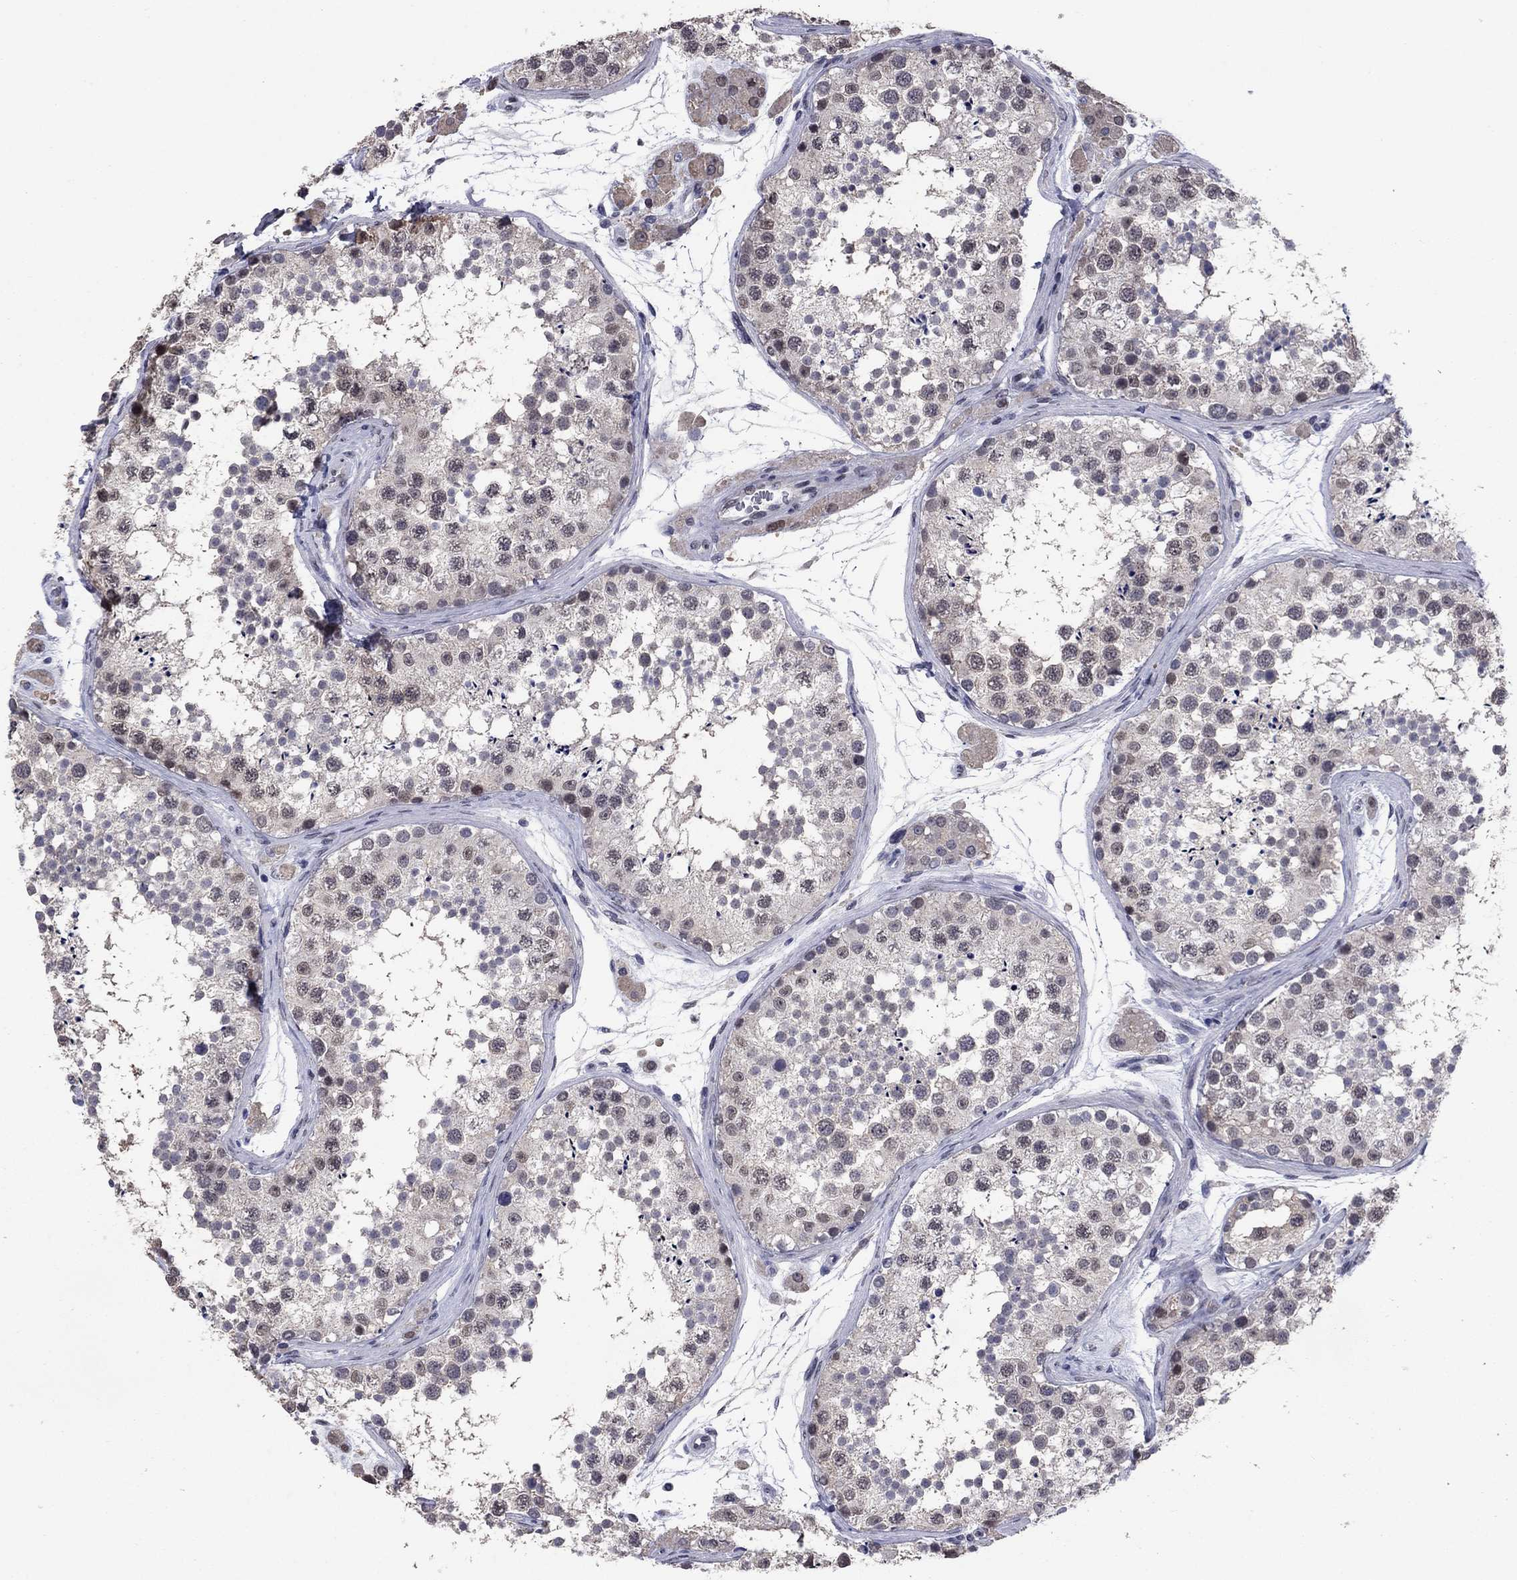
{"staining": {"intensity": "moderate", "quantity": "<25%", "location": "nuclear"}, "tissue": "testis", "cell_type": "Cells in seminiferous ducts", "image_type": "normal", "snomed": [{"axis": "morphology", "description": "Normal tissue, NOS"}, {"axis": "topography", "description": "Testis"}], "caption": "A high-resolution photomicrograph shows immunohistochemistry (IHC) staining of benign testis, which exhibits moderate nuclear positivity in about <25% of cells in seminiferous ducts.", "gene": "TYMS", "patient": {"sex": "male", "age": 41}}